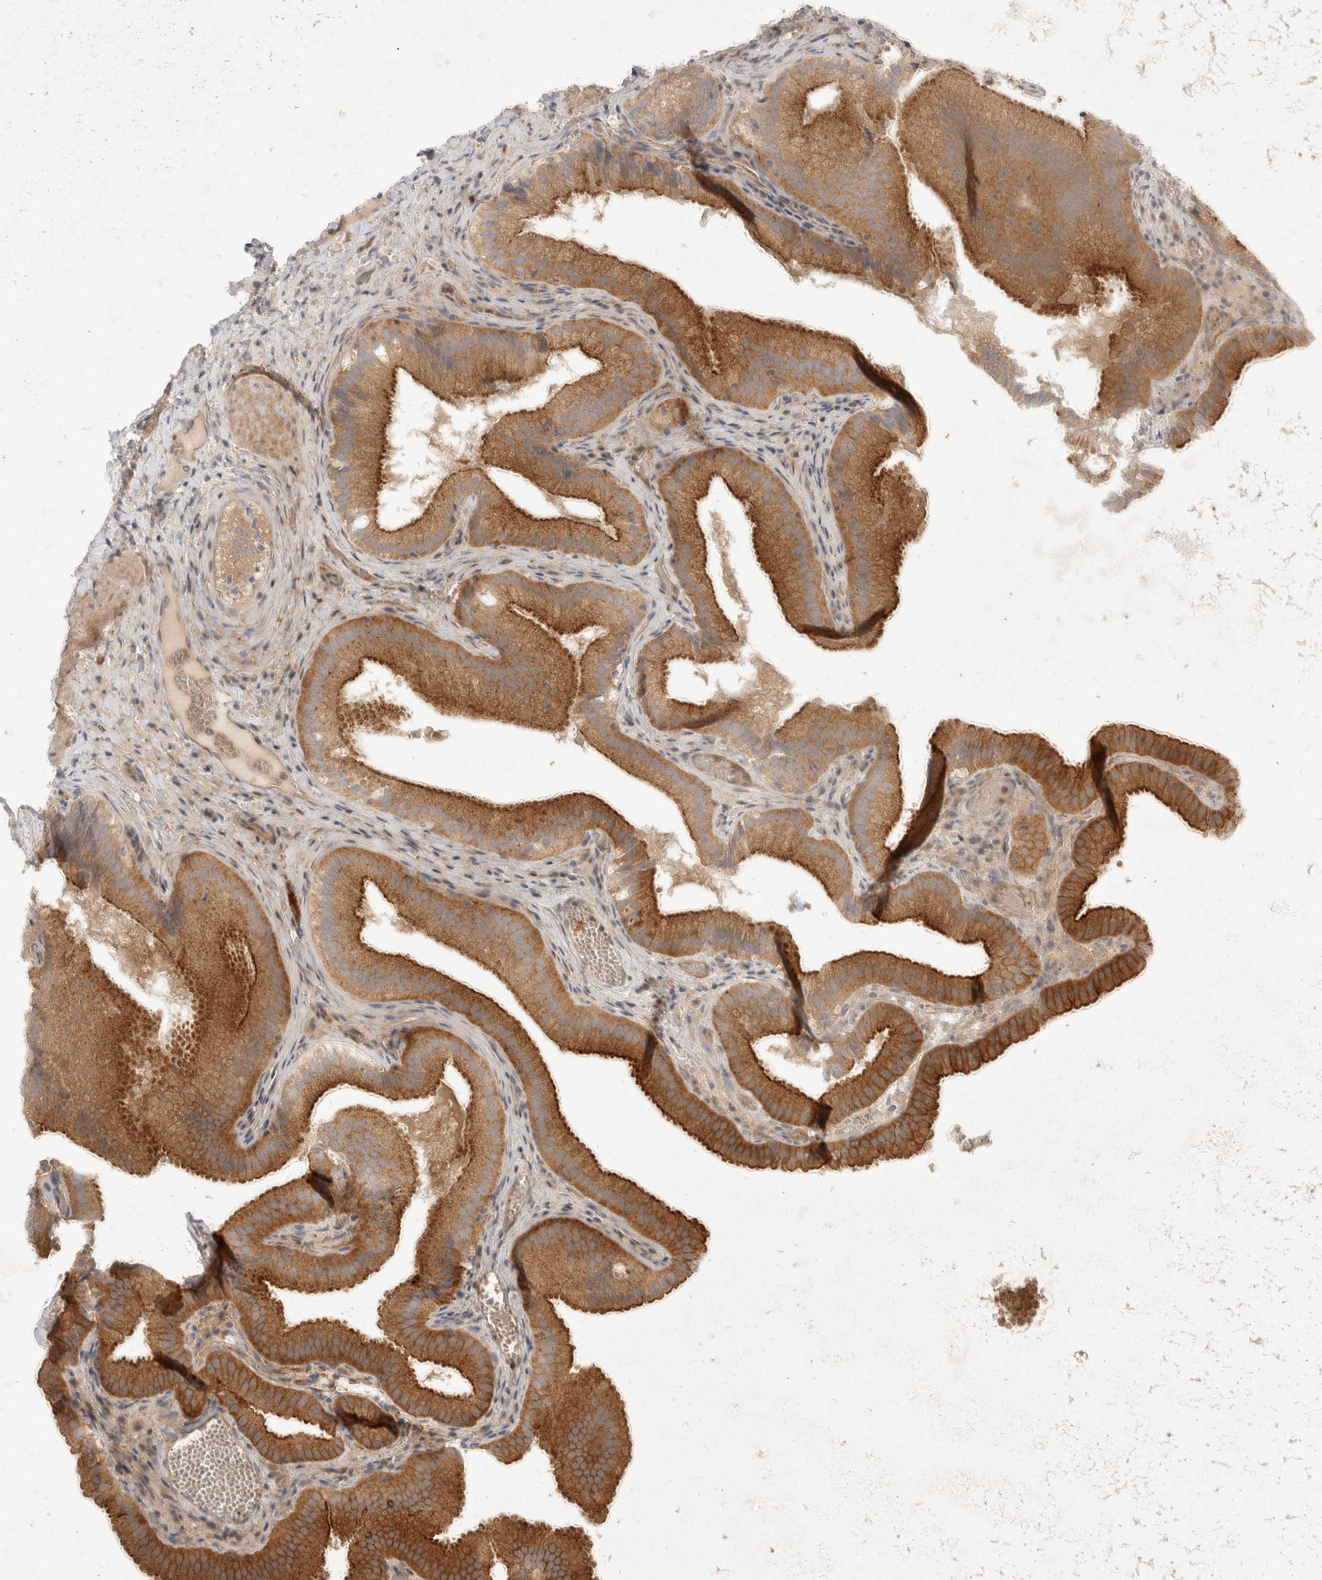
{"staining": {"intensity": "strong", "quantity": ">75%", "location": "cytoplasmic/membranous"}, "tissue": "gallbladder", "cell_type": "Glandular cells", "image_type": "normal", "snomed": [{"axis": "morphology", "description": "Normal tissue, NOS"}, {"axis": "topography", "description": "Gallbladder"}], "caption": "Unremarkable gallbladder reveals strong cytoplasmic/membranous positivity in about >75% of glandular cells, visualized by immunohistochemistry. The staining was performed using DAB (3,3'-diaminobenzidine) to visualize the protein expression in brown, while the nuclei were stained in blue with hematoxylin (Magnification: 20x).", "gene": "TOM1L2", "patient": {"sex": "female", "age": 30}}